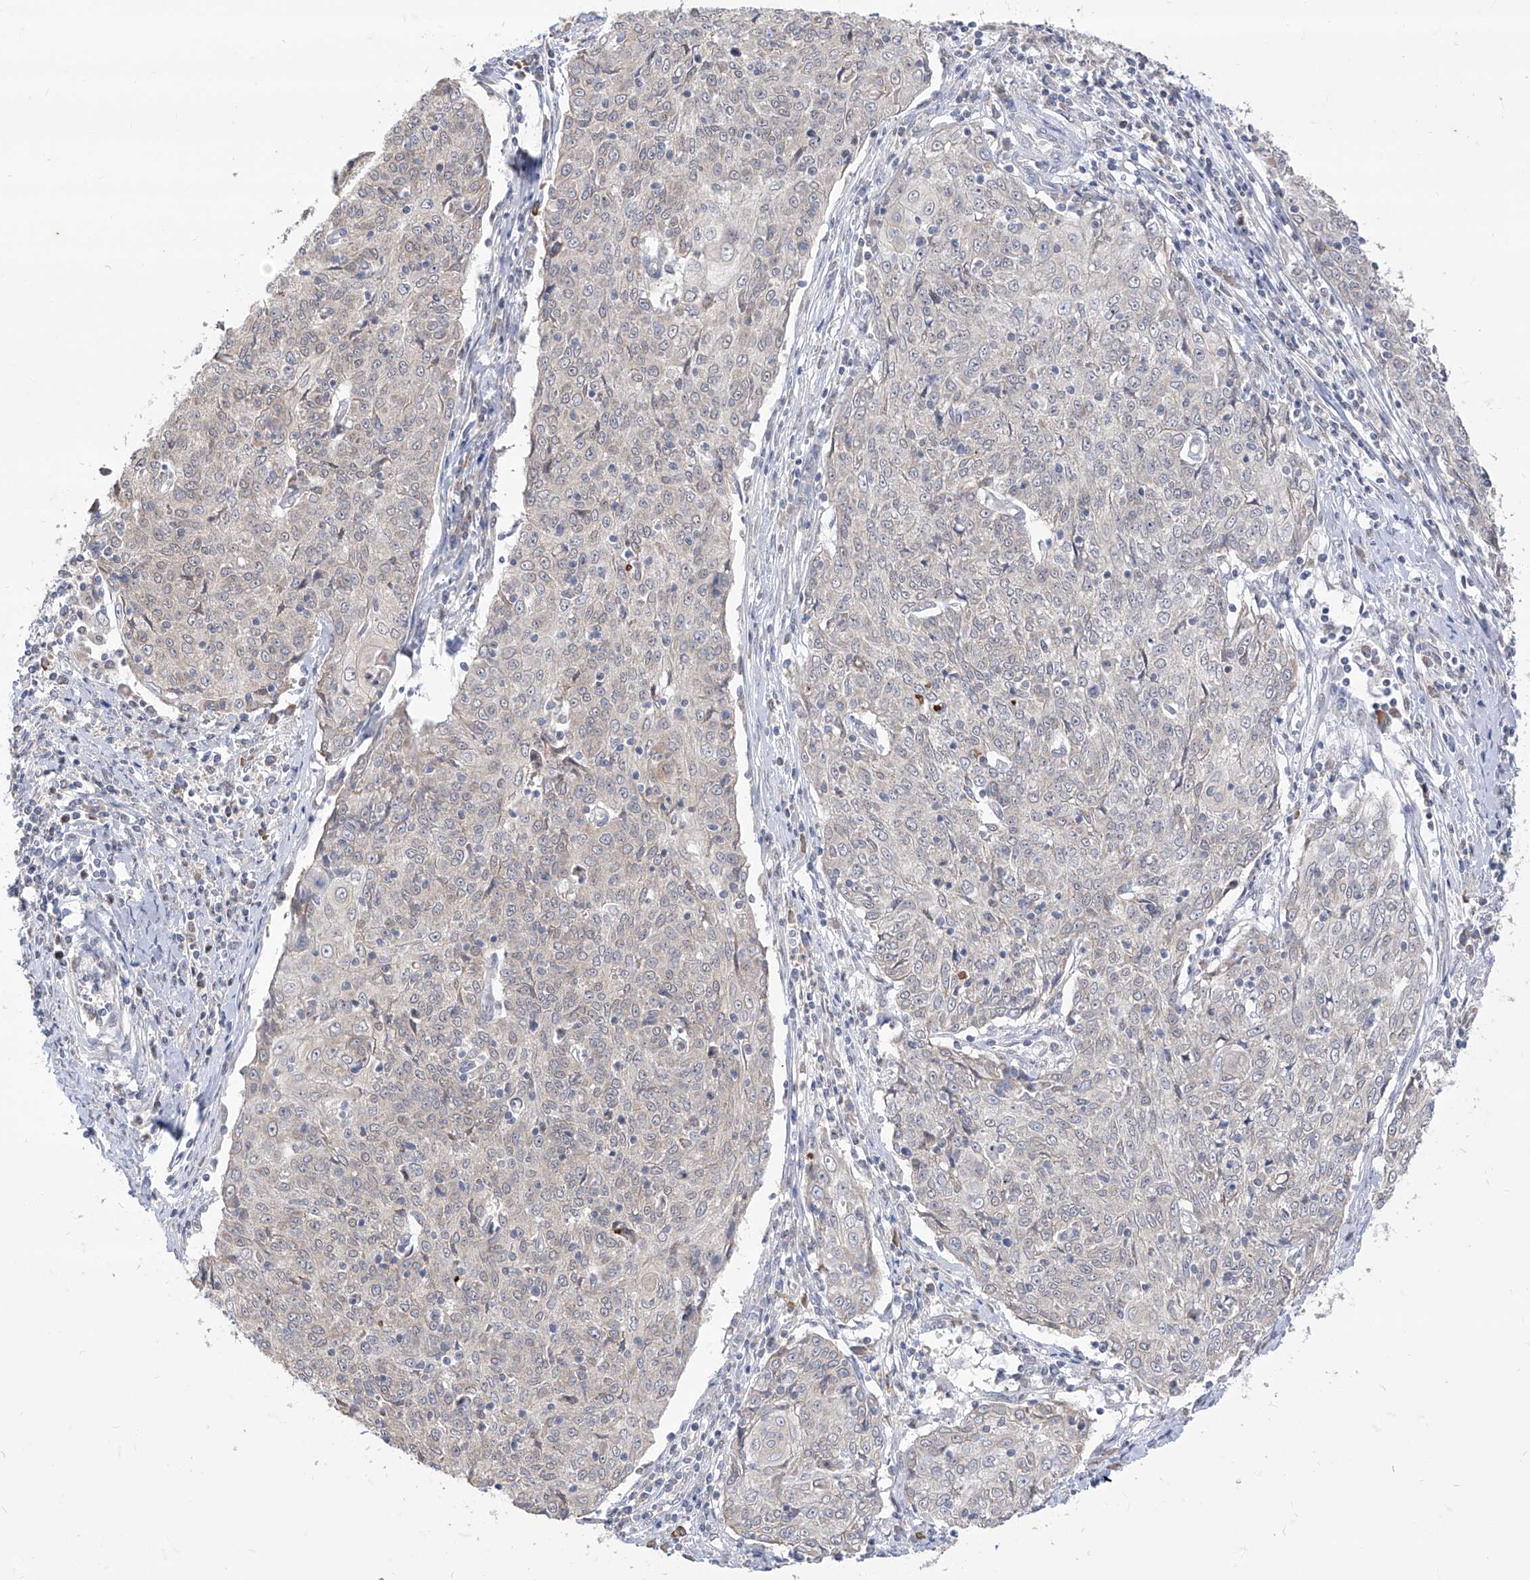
{"staining": {"intensity": "negative", "quantity": "none", "location": "none"}, "tissue": "cervical cancer", "cell_type": "Tumor cells", "image_type": "cancer", "snomed": [{"axis": "morphology", "description": "Squamous cell carcinoma, NOS"}, {"axis": "topography", "description": "Cervix"}], "caption": "Immunohistochemistry (IHC) of cervical cancer demonstrates no positivity in tumor cells.", "gene": "BROX", "patient": {"sex": "female", "age": 48}}